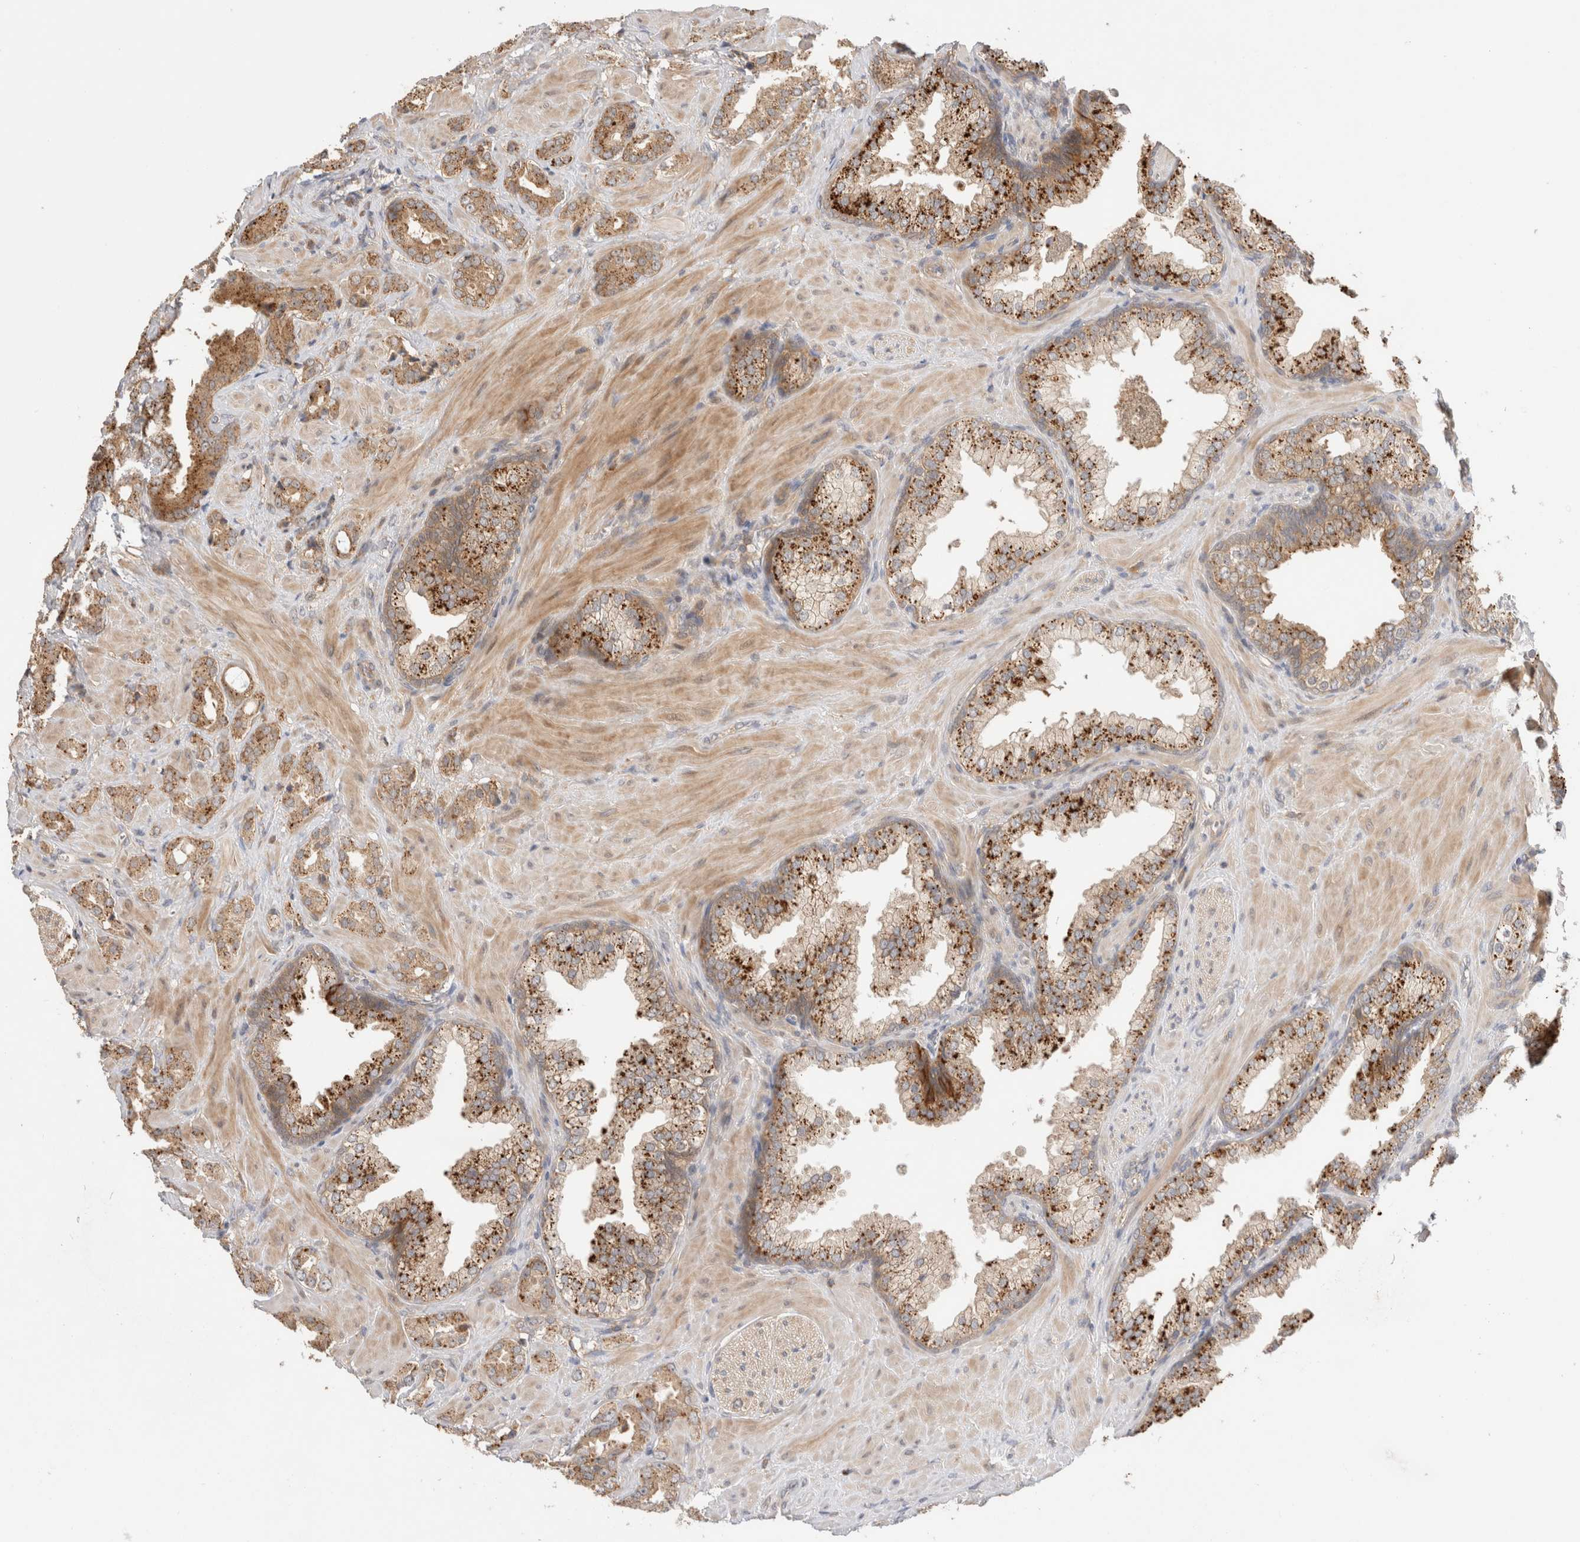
{"staining": {"intensity": "moderate", "quantity": ">75%", "location": "cytoplasmic/membranous"}, "tissue": "prostate cancer", "cell_type": "Tumor cells", "image_type": "cancer", "snomed": [{"axis": "morphology", "description": "Adenocarcinoma, High grade"}, {"axis": "topography", "description": "Prostate"}], "caption": "Tumor cells exhibit medium levels of moderate cytoplasmic/membranous positivity in approximately >75% of cells in human prostate adenocarcinoma (high-grade).", "gene": "VPS28", "patient": {"sex": "male", "age": 64}}